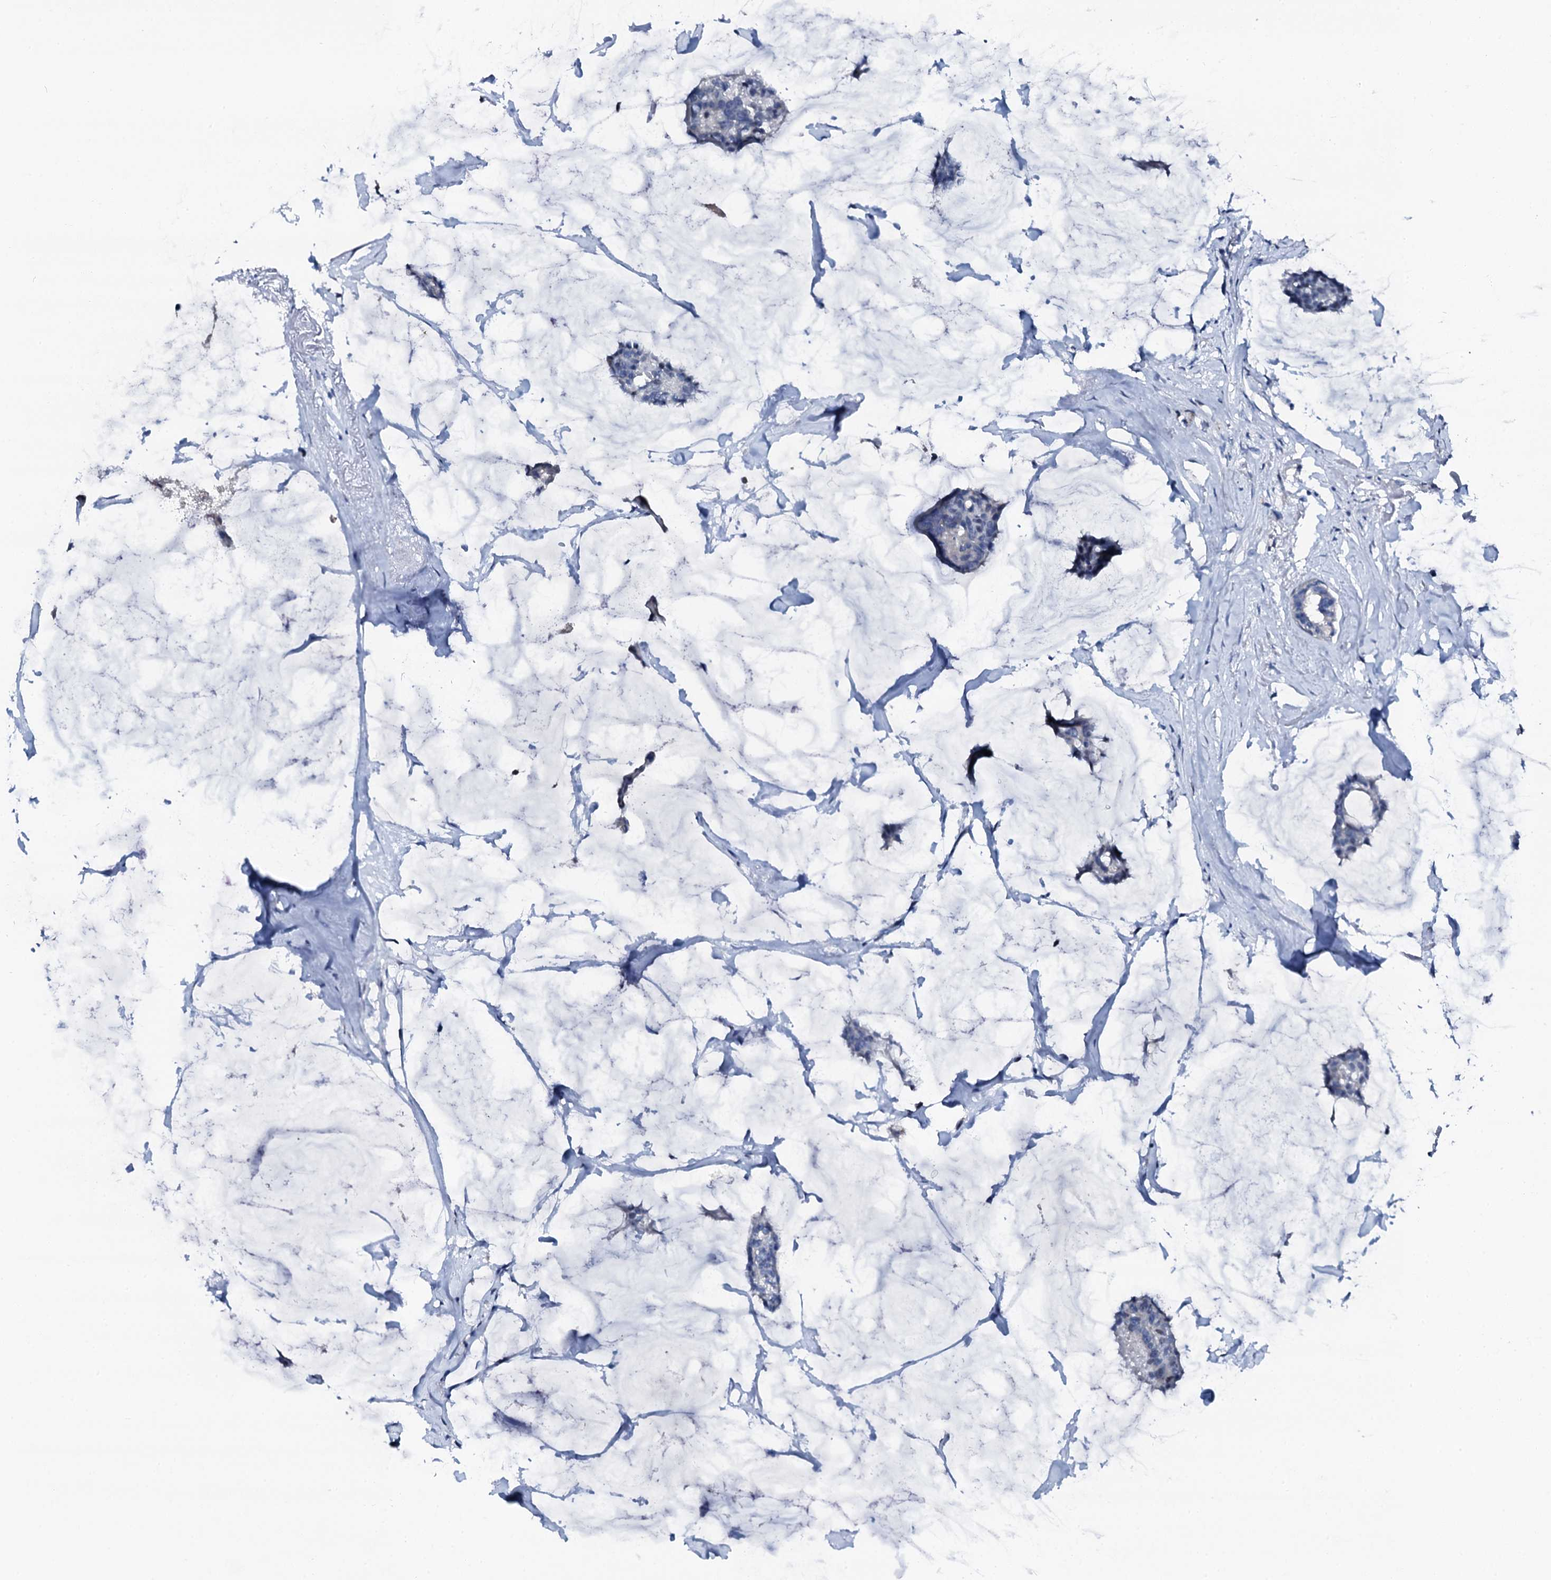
{"staining": {"intensity": "negative", "quantity": "none", "location": "none"}, "tissue": "breast cancer", "cell_type": "Tumor cells", "image_type": "cancer", "snomed": [{"axis": "morphology", "description": "Duct carcinoma"}, {"axis": "topography", "description": "Breast"}], "caption": "Tumor cells show no significant protein positivity in breast cancer.", "gene": "TRAFD1", "patient": {"sex": "female", "age": 93}}